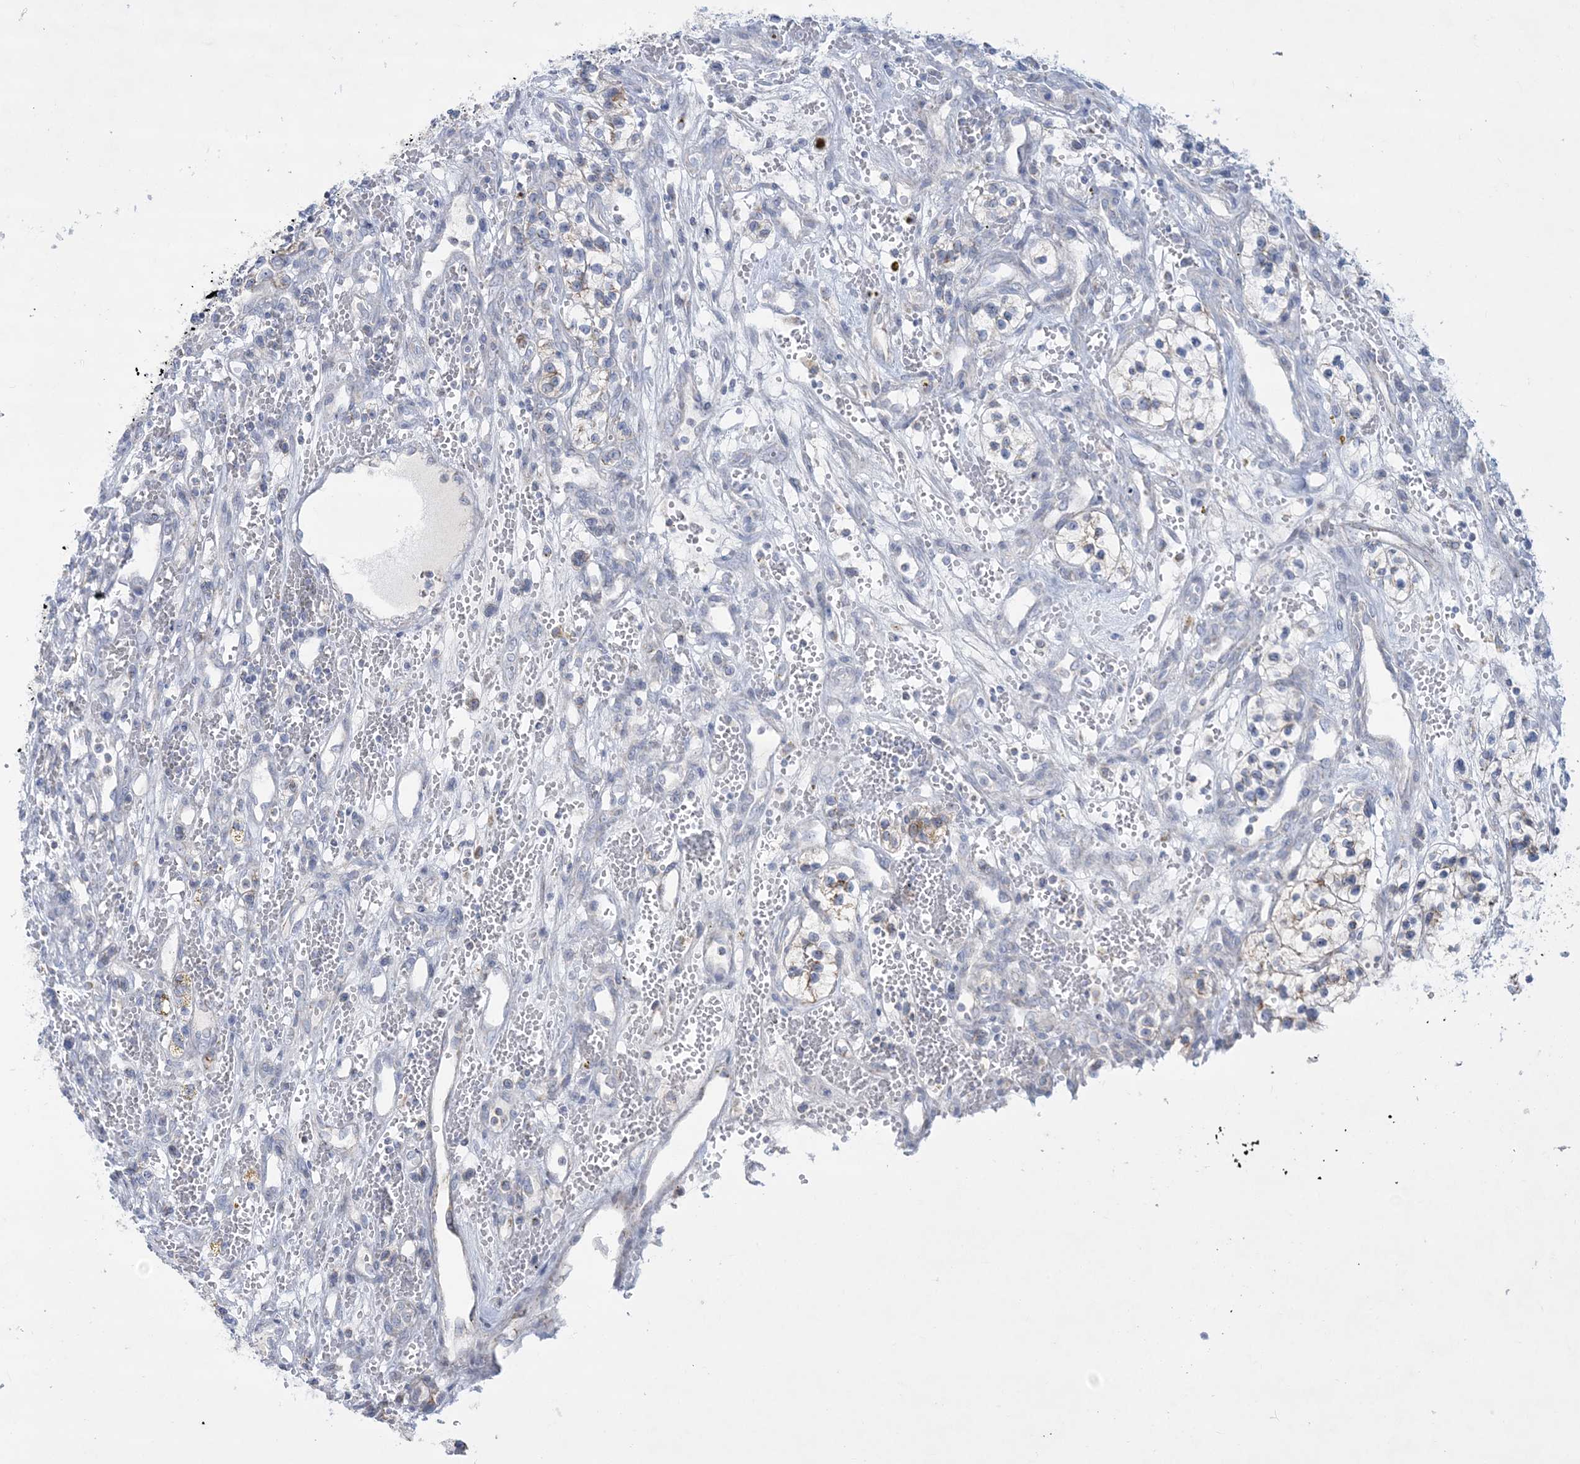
{"staining": {"intensity": "negative", "quantity": "none", "location": "none"}, "tissue": "renal cancer", "cell_type": "Tumor cells", "image_type": "cancer", "snomed": [{"axis": "morphology", "description": "Adenocarcinoma, NOS"}, {"axis": "topography", "description": "Kidney"}], "caption": "IHC micrograph of neoplastic tissue: adenocarcinoma (renal) stained with DAB reveals no significant protein staining in tumor cells.", "gene": "TBC1D7", "patient": {"sex": "female", "age": 57}}